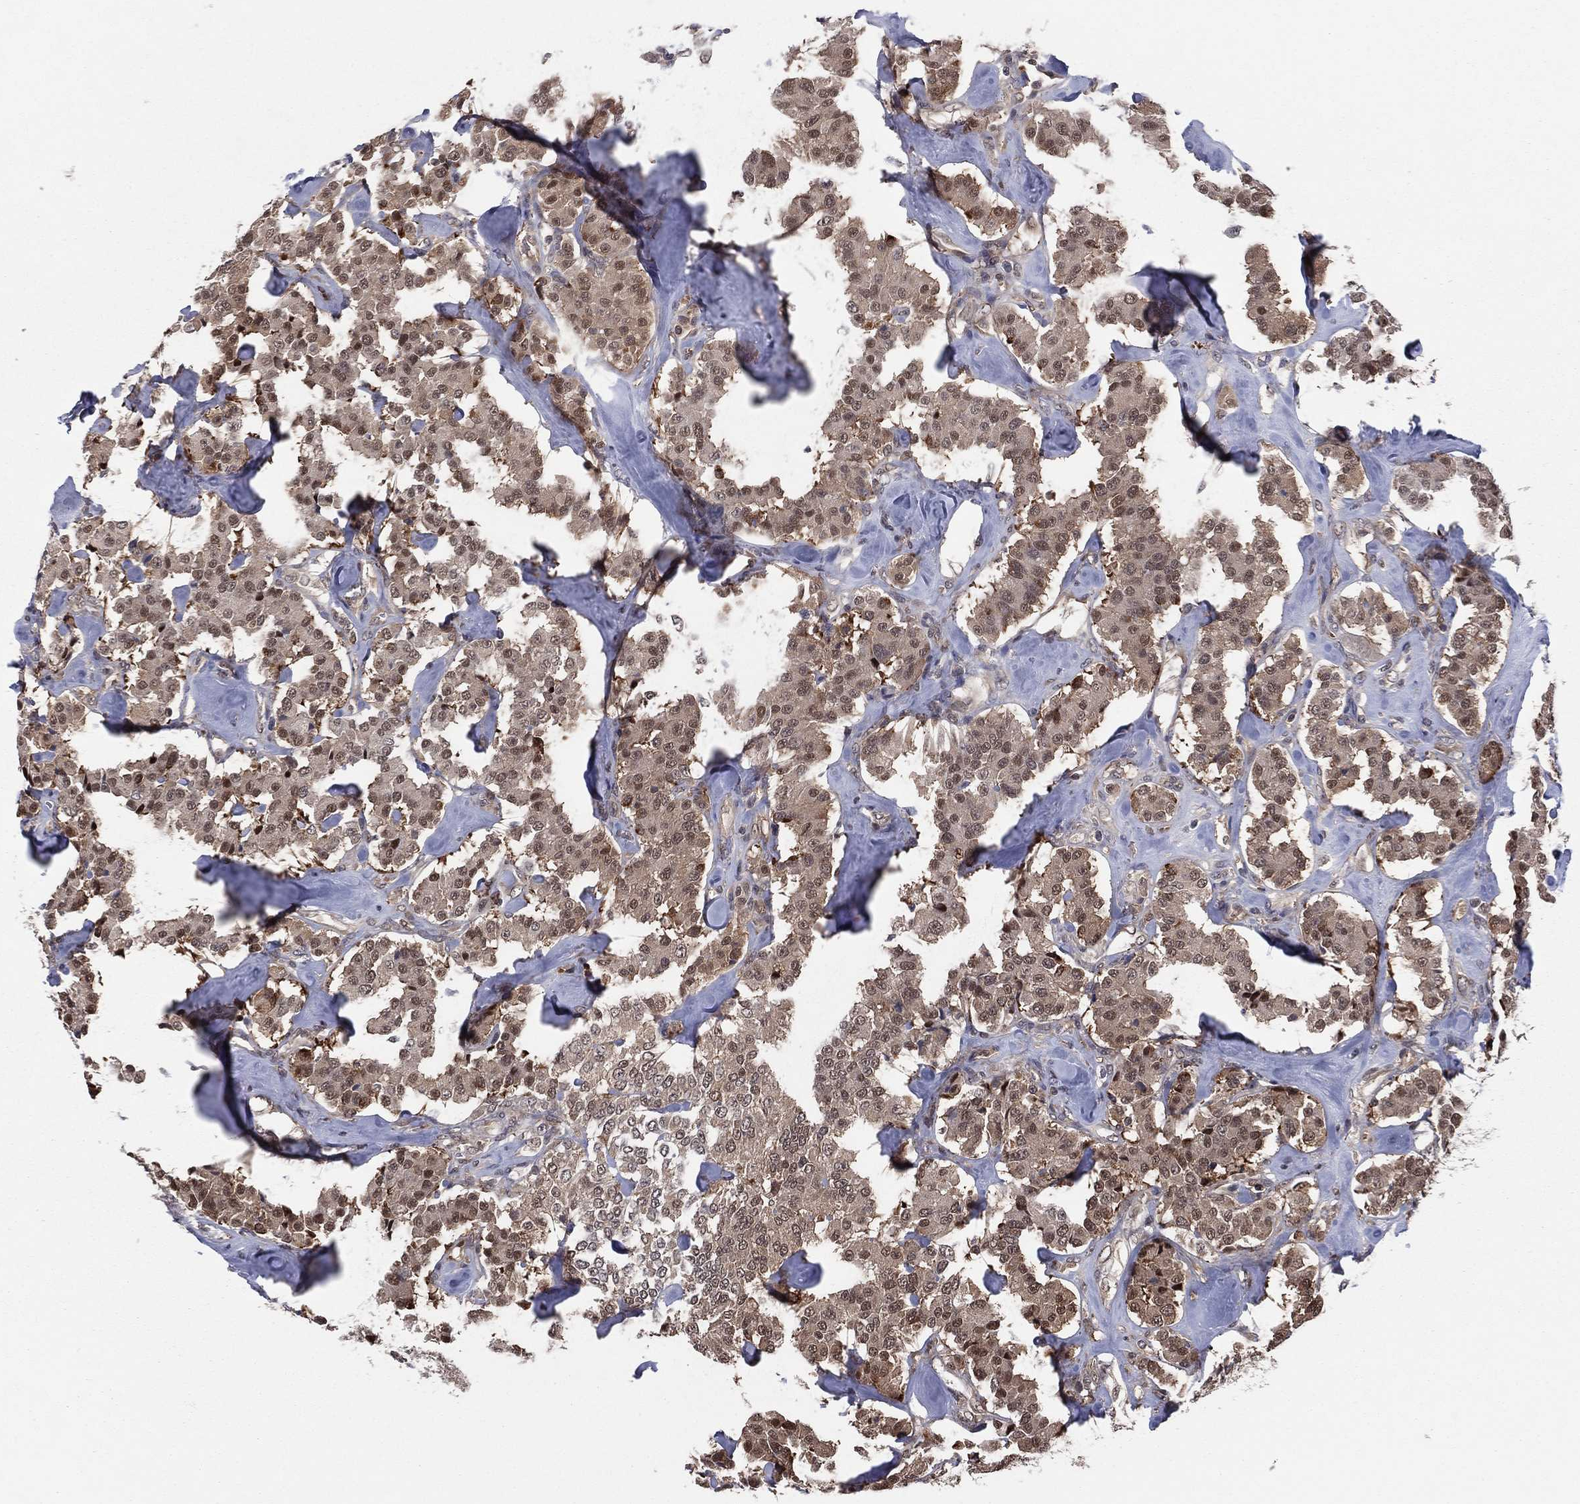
{"staining": {"intensity": "moderate", "quantity": ">75%", "location": "cytoplasmic/membranous,nuclear"}, "tissue": "carcinoid", "cell_type": "Tumor cells", "image_type": "cancer", "snomed": [{"axis": "morphology", "description": "Carcinoid, malignant, NOS"}, {"axis": "topography", "description": "Pancreas"}], "caption": "IHC histopathology image of human carcinoid stained for a protein (brown), which shows medium levels of moderate cytoplasmic/membranous and nuclear expression in approximately >75% of tumor cells.", "gene": "ICOSLG", "patient": {"sex": "male", "age": 41}}